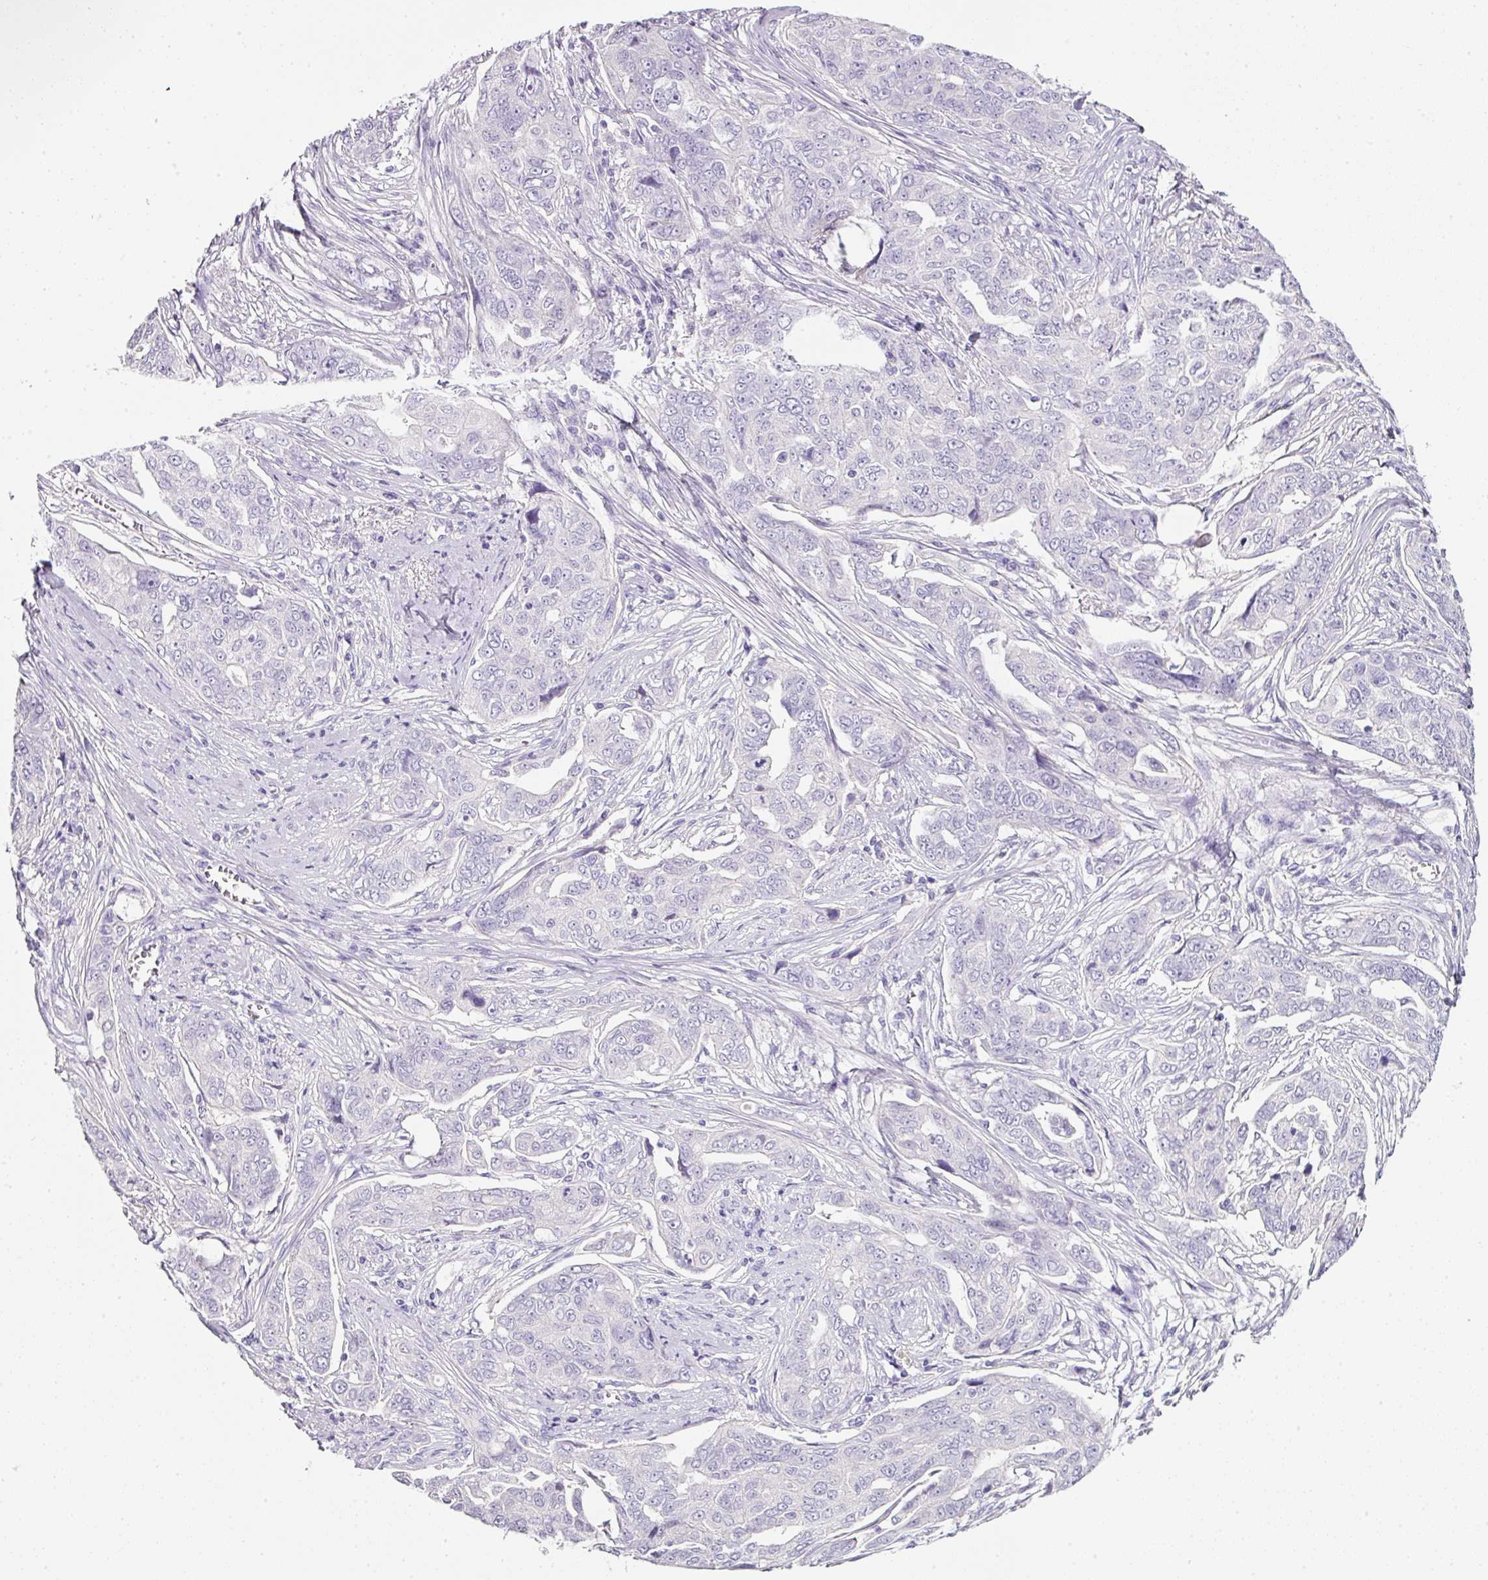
{"staining": {"intensity": "negative", "quantity": "none", "location": "none"}, "tissue": "ovarian cancer", "cell_type": "Tumor cells", "image_type": "cancer", "snomed": [{"axis": "morphology", "description": "Carcinoma, endometroid"}, {"axis": "topography", "description": "Ovary"}], "caption": "IHC micrograph of ovarian cancer stained for a protein (brown), which displays no expression in tumor cells.", "gene": "SLC2A2", "patient": {"sex": "female", "age": 70}}